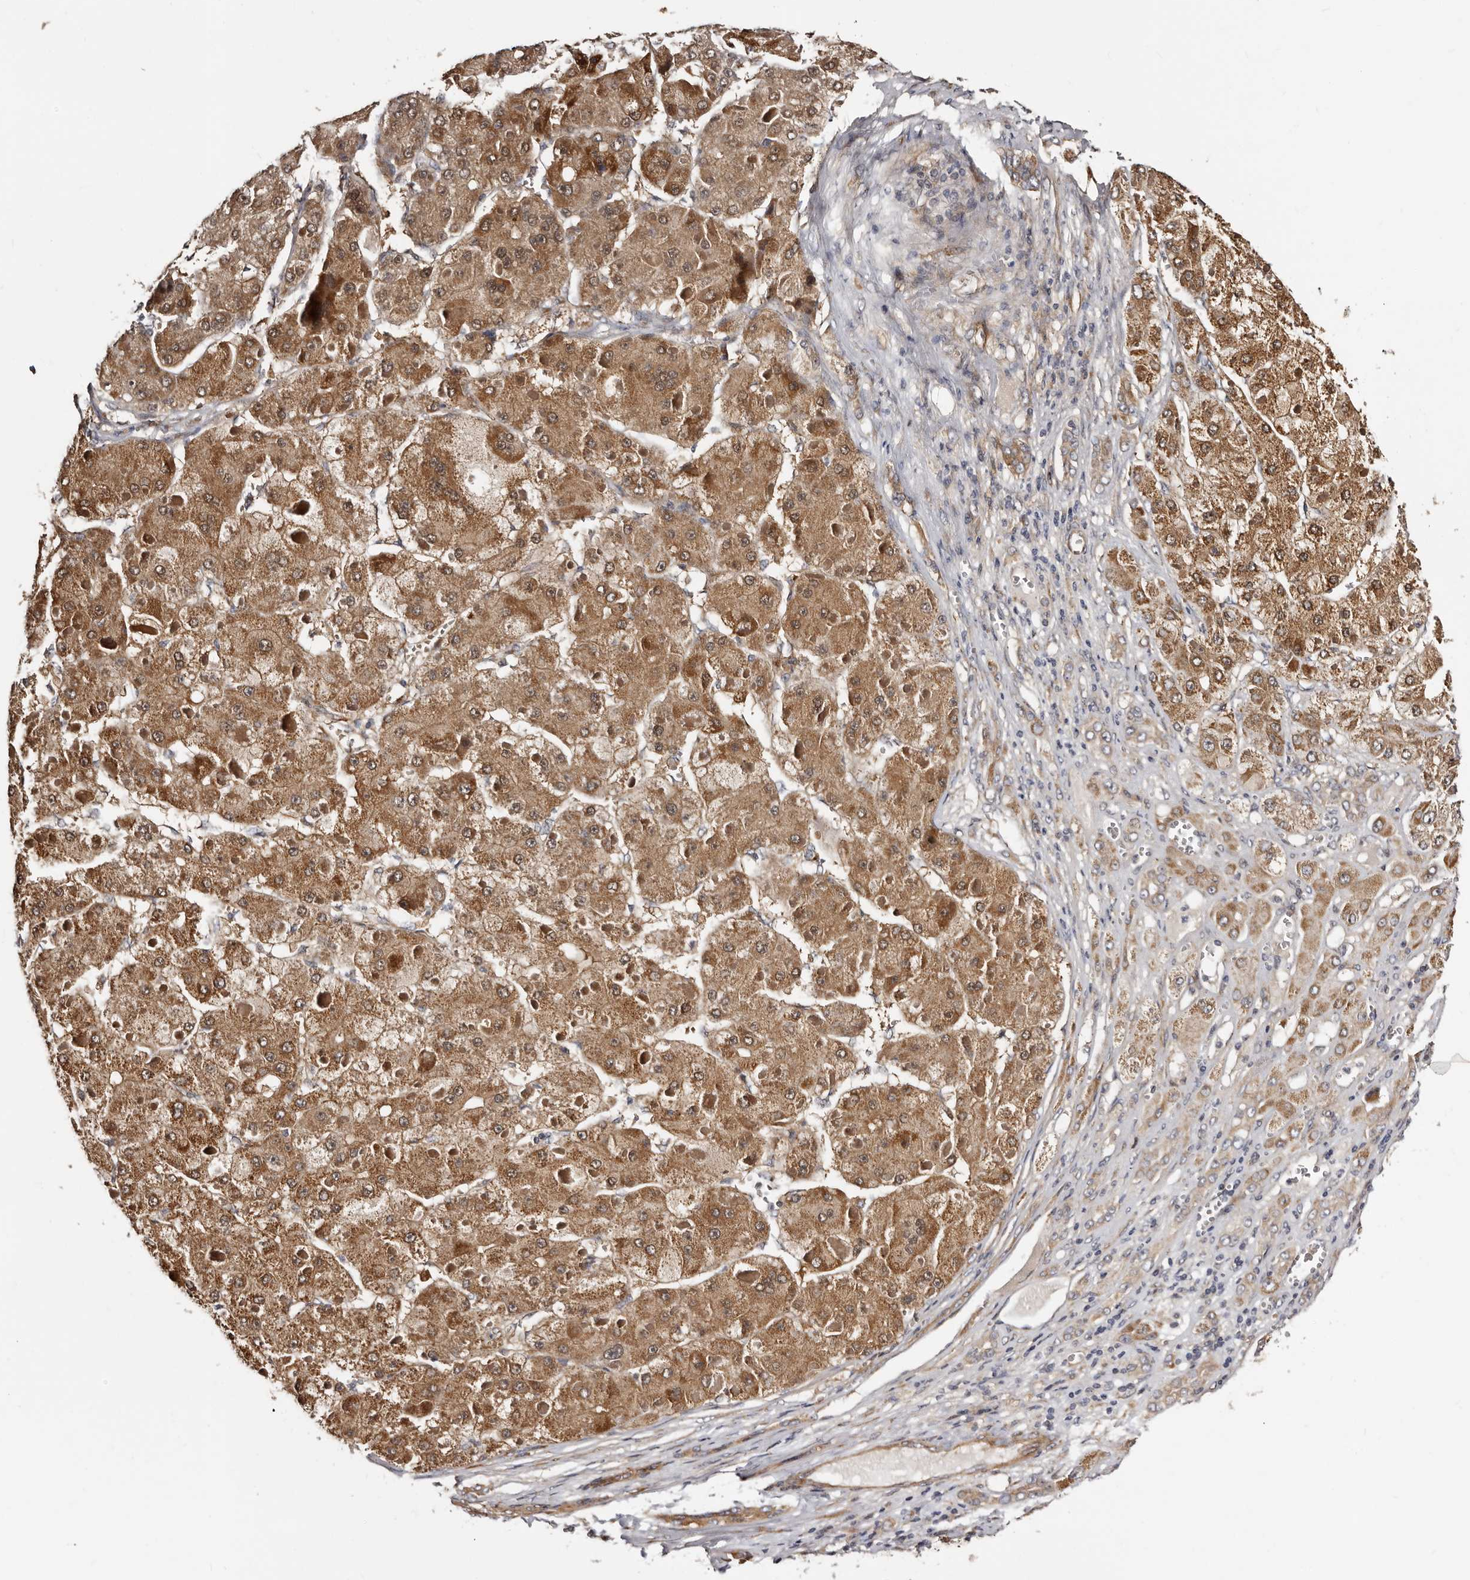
{"staining": {"intensity": "moderate", "quantity": ">75%", "location": "cytoplasmic/membranous"}, "tissue": "liver cancer", "cell_type": "Tumor cells", "image_type": "cancer", "snomed": [{"axis": "morphology", "description": "Carcinoma, Hepatocellular, NOS"}, {"axis": "topography", "description": "Liver"}], "caption": "Liver cancer (hepatocellular carcinoma) stained with IHC reveals moderate cytoplasmic/membranous positivity in about >75% of tumor cells. (brown staining indicates protein expression, while blue staining denotes nuclei).", "gene": "TBC1D22B", "patient": {"sex": "female", "age": 73}}